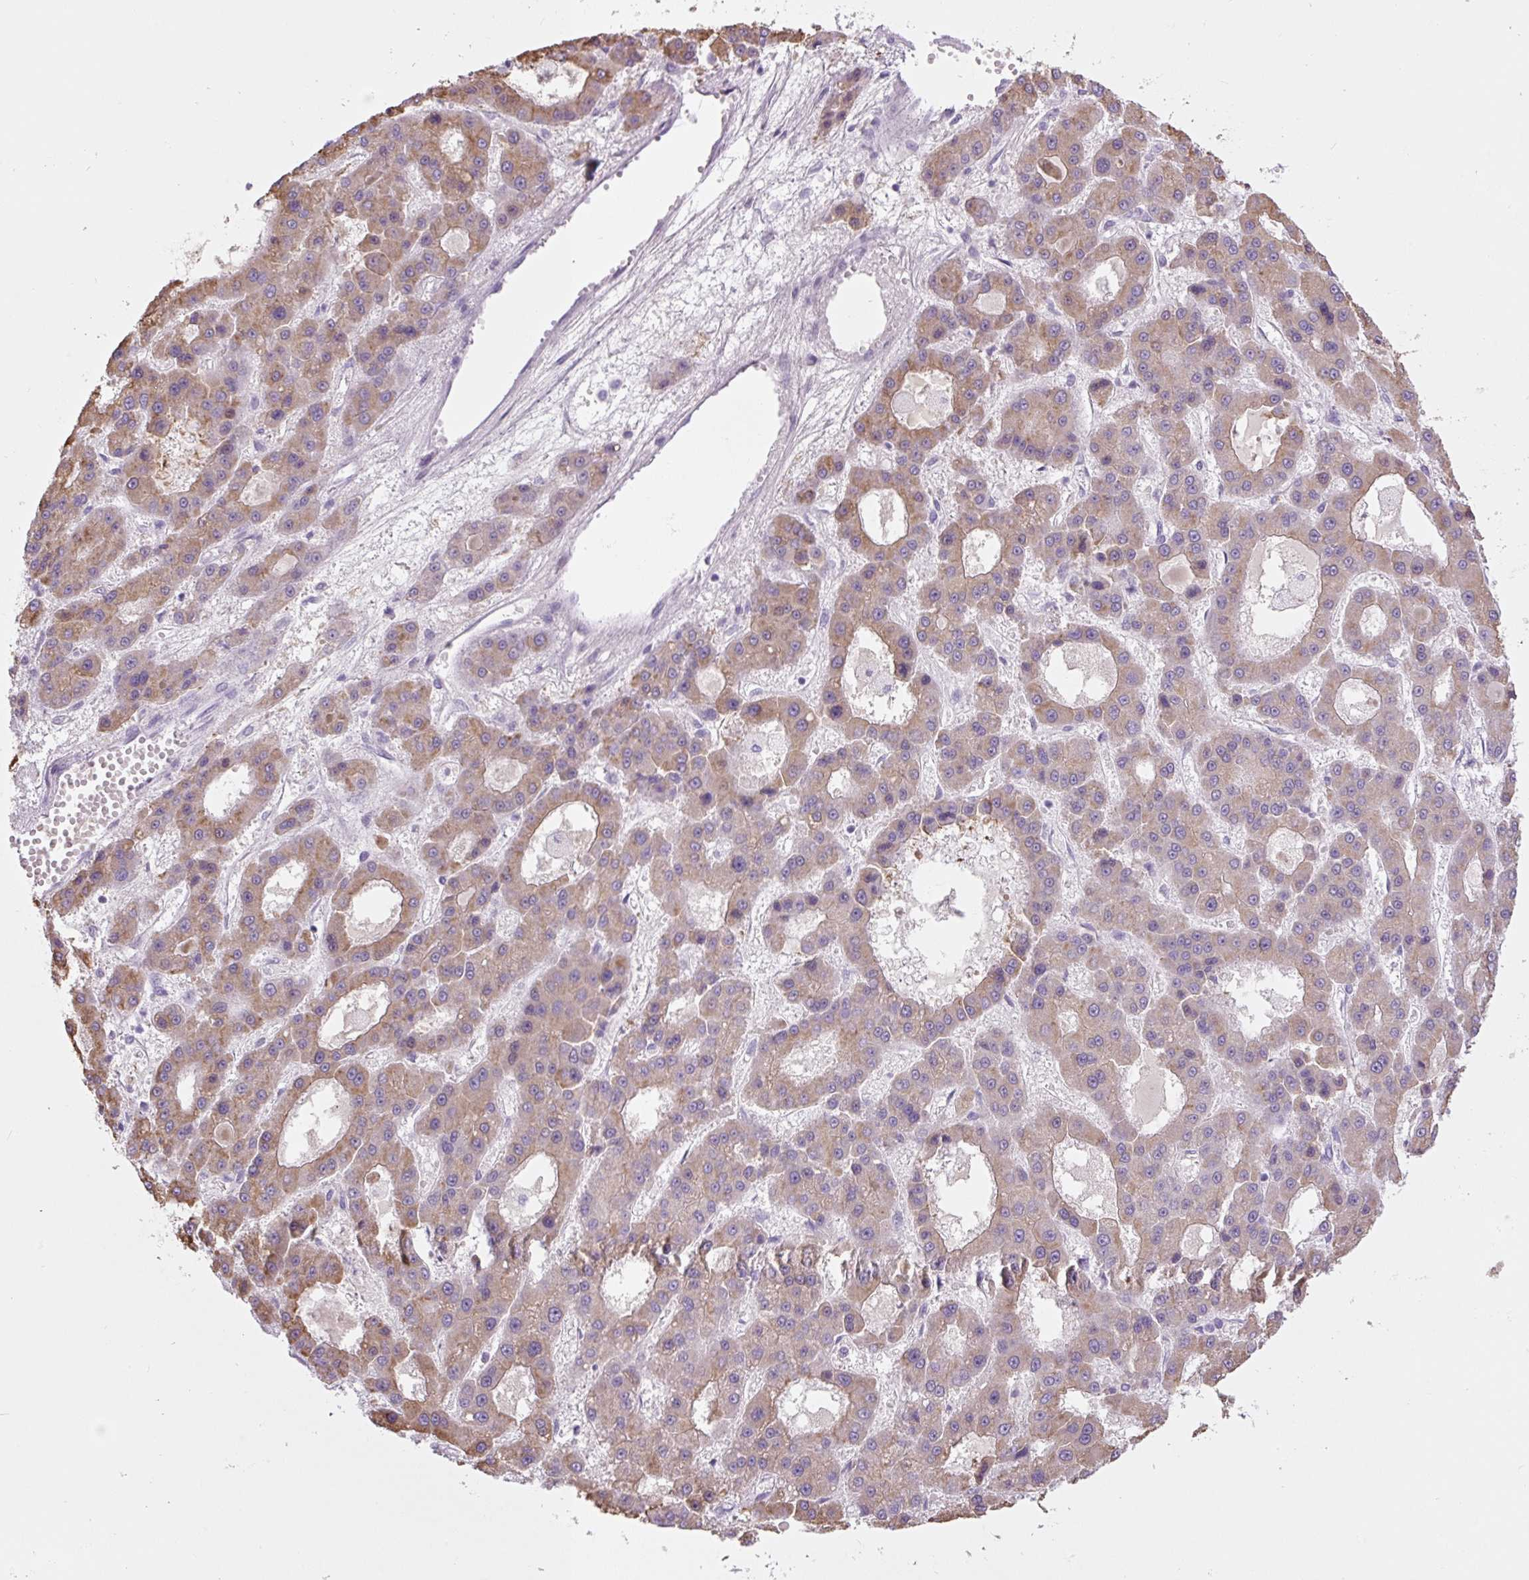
{"staining": {"intensity": "moderate", "quantity": ">75%", "location": "cytoplasmic/membranous"}, "tissue": "liver cancer", "cell_type": "Tumor cells", "image_type": "cancer", "snomed": [{"axis": "morphology", "description": "Carcinoma, Hepatocellular, NOS"}, {"axis": "topography", "description": "Liver"}], "caption": "This is an image of IHC staining of hepatocellular carcinoma (liver), which shows moderate positivity in the cytoplasmic/membranous of tumor cells.", "gene": "COL9A2", "patient": {"sex": "male", "age": 70}}